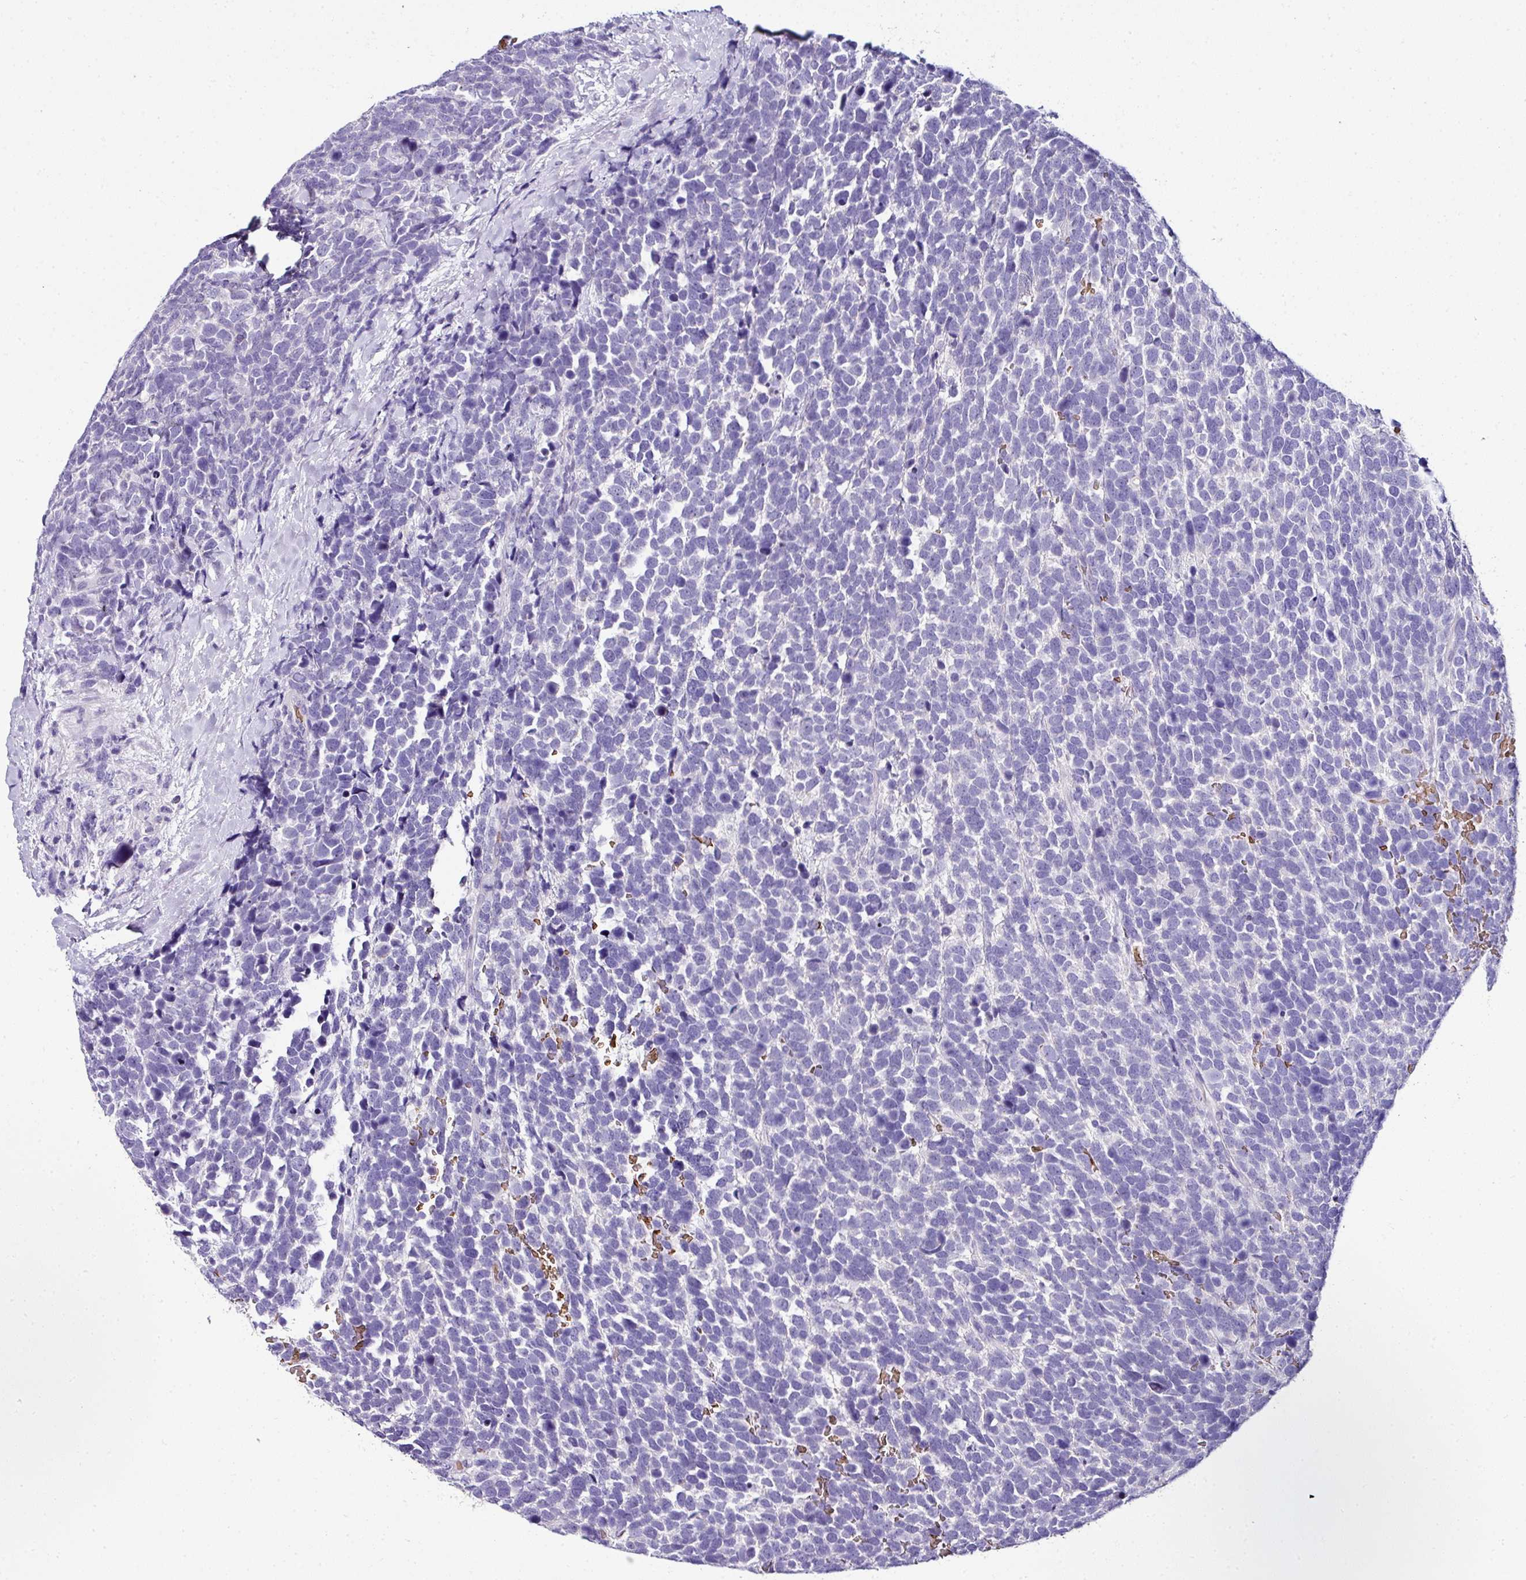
{"staining": {"intensity": "negative", "quantity": "none", "location": "none"}, "tissue": "urothelial cancer", "cell_type": "Tumor cells", "image_type": "cancer", "snomed": [{"axis": "morphology", "description": "Urothelial carcinoma, High grade"}, {"axis": "topography", "description": "Urinary bladder"}], "caption": "This is a histopathology image of IHC staining of urothelial cancer, which shows no expression in tumor cells. Nuclei are stained in blue.", "gene": "NAPSA", "patient": {"sex": "female", "age": 82}}